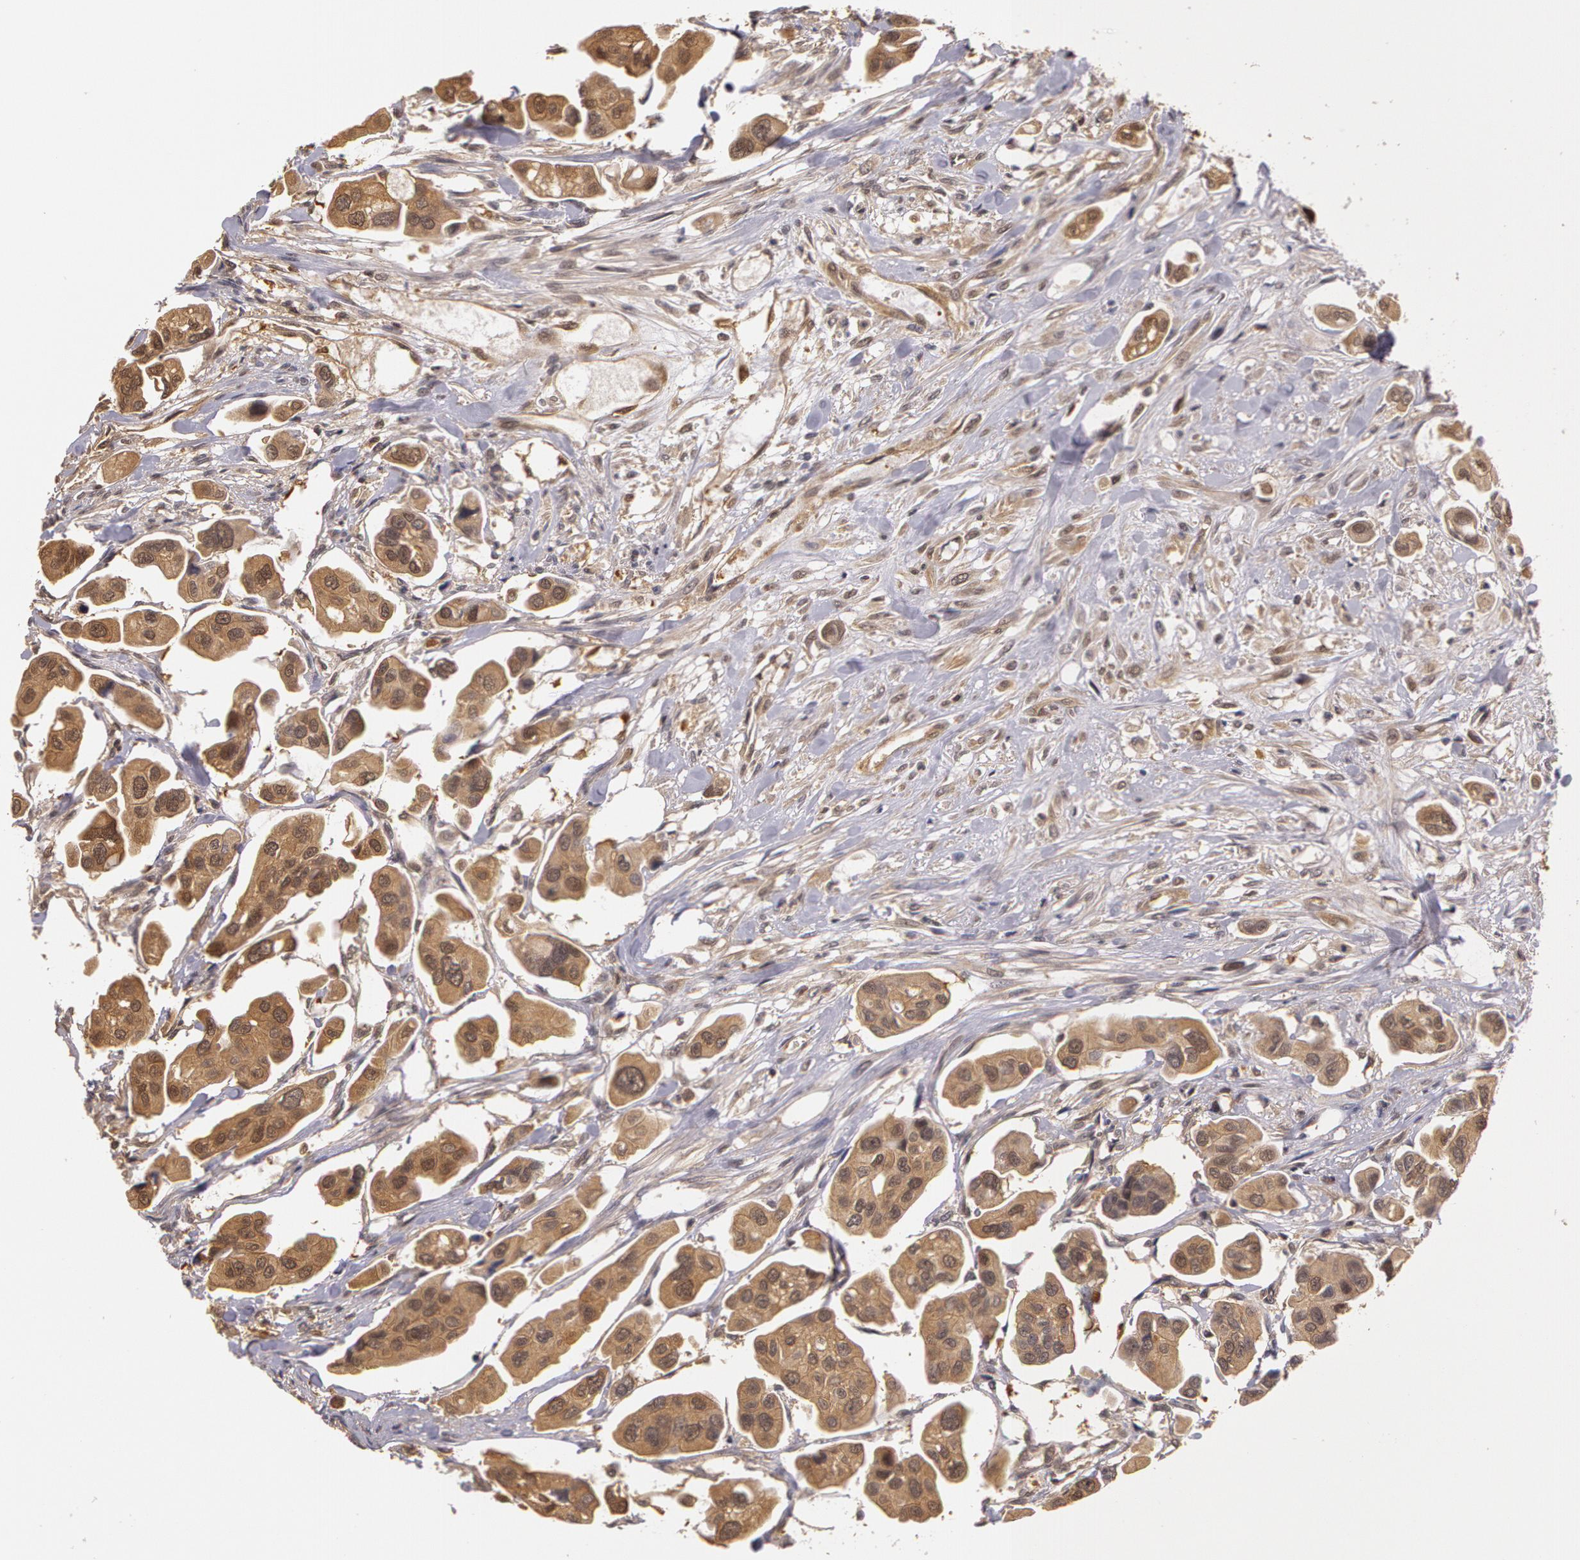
{"staining": {"intensity": "weak", "quantity": ">75%", "location": "cytoplasmic/membranous"}, "tissue": "urothelial cancer", "cell_type": "Tumor cells", "image_type": "cancer", "snomed": [{"axis": "morphology", "description": "Adenocarcinoma, NOS"}, {"axis": "topography", "description": "Urinary bladder"}], "caption": "Tumor cells exhibit low levels of weak cytoplasmic/membranous positivity in approximately >75% of cells in urothelial cancer.", "gene": "AHSA1", "patient": {"sex": "male", "age": 61}}